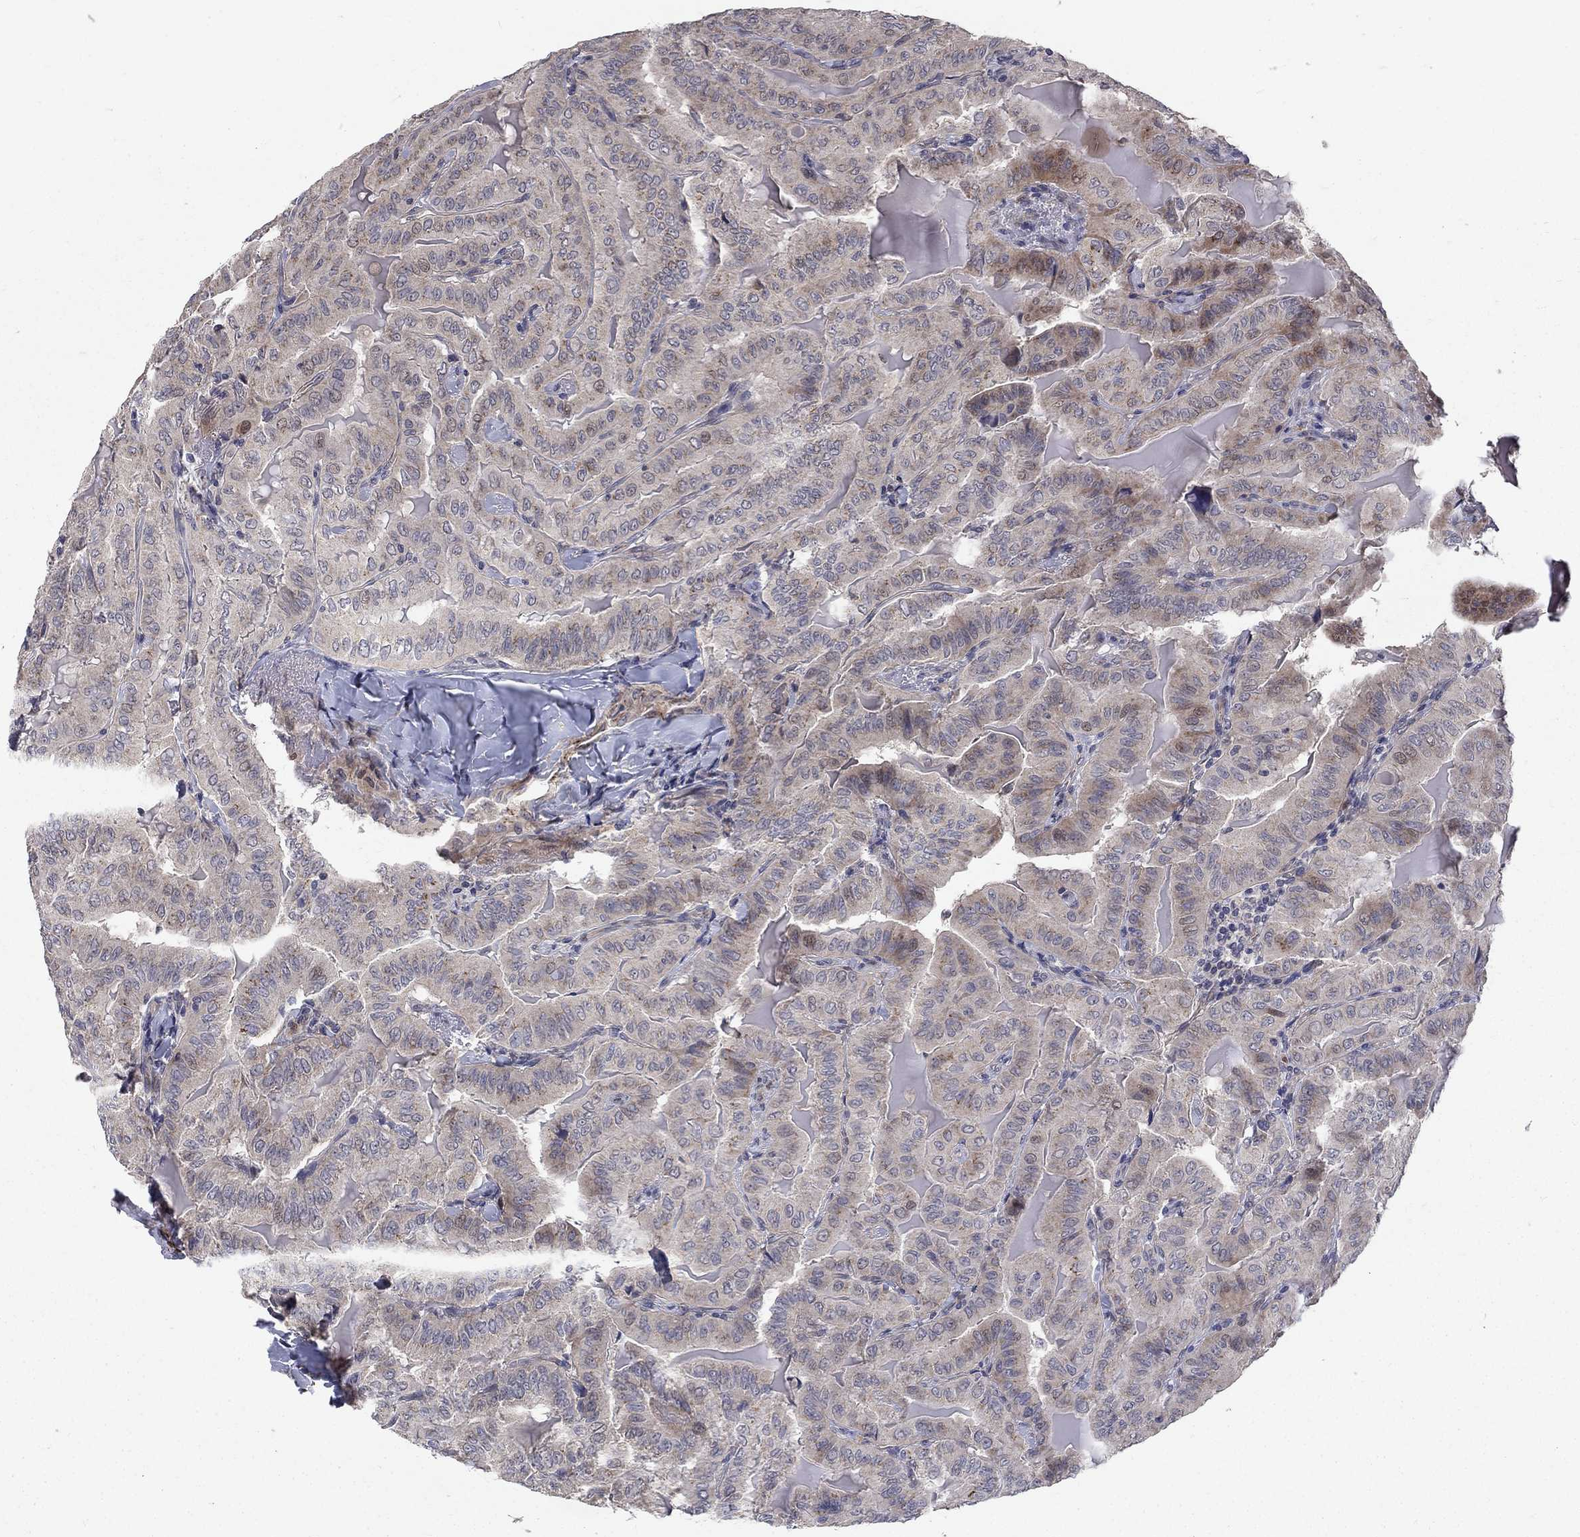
{"staining": {"intensity": "moderate", "quantity": "<25%", "location": "cytoplasmic/membranous"}, "tissue": "thyroid cancer", "cell_type": "Tumor cells", "image_type": "cancer", "snomed": [{"axis": "morphology", "description": "Papillary adenocarcinoma, NOS"}, {"axis": "topography", "description": "Thyroid gland"}], "caption": "The micrograph displays a brown stain indicating the presence of a protein in the cytoplasmic/membranous of tumor cells in papillary adenocarcinoma (thyroid).", "gene": "FAM3B", "patient": {"sex": "female", "age": 68}}